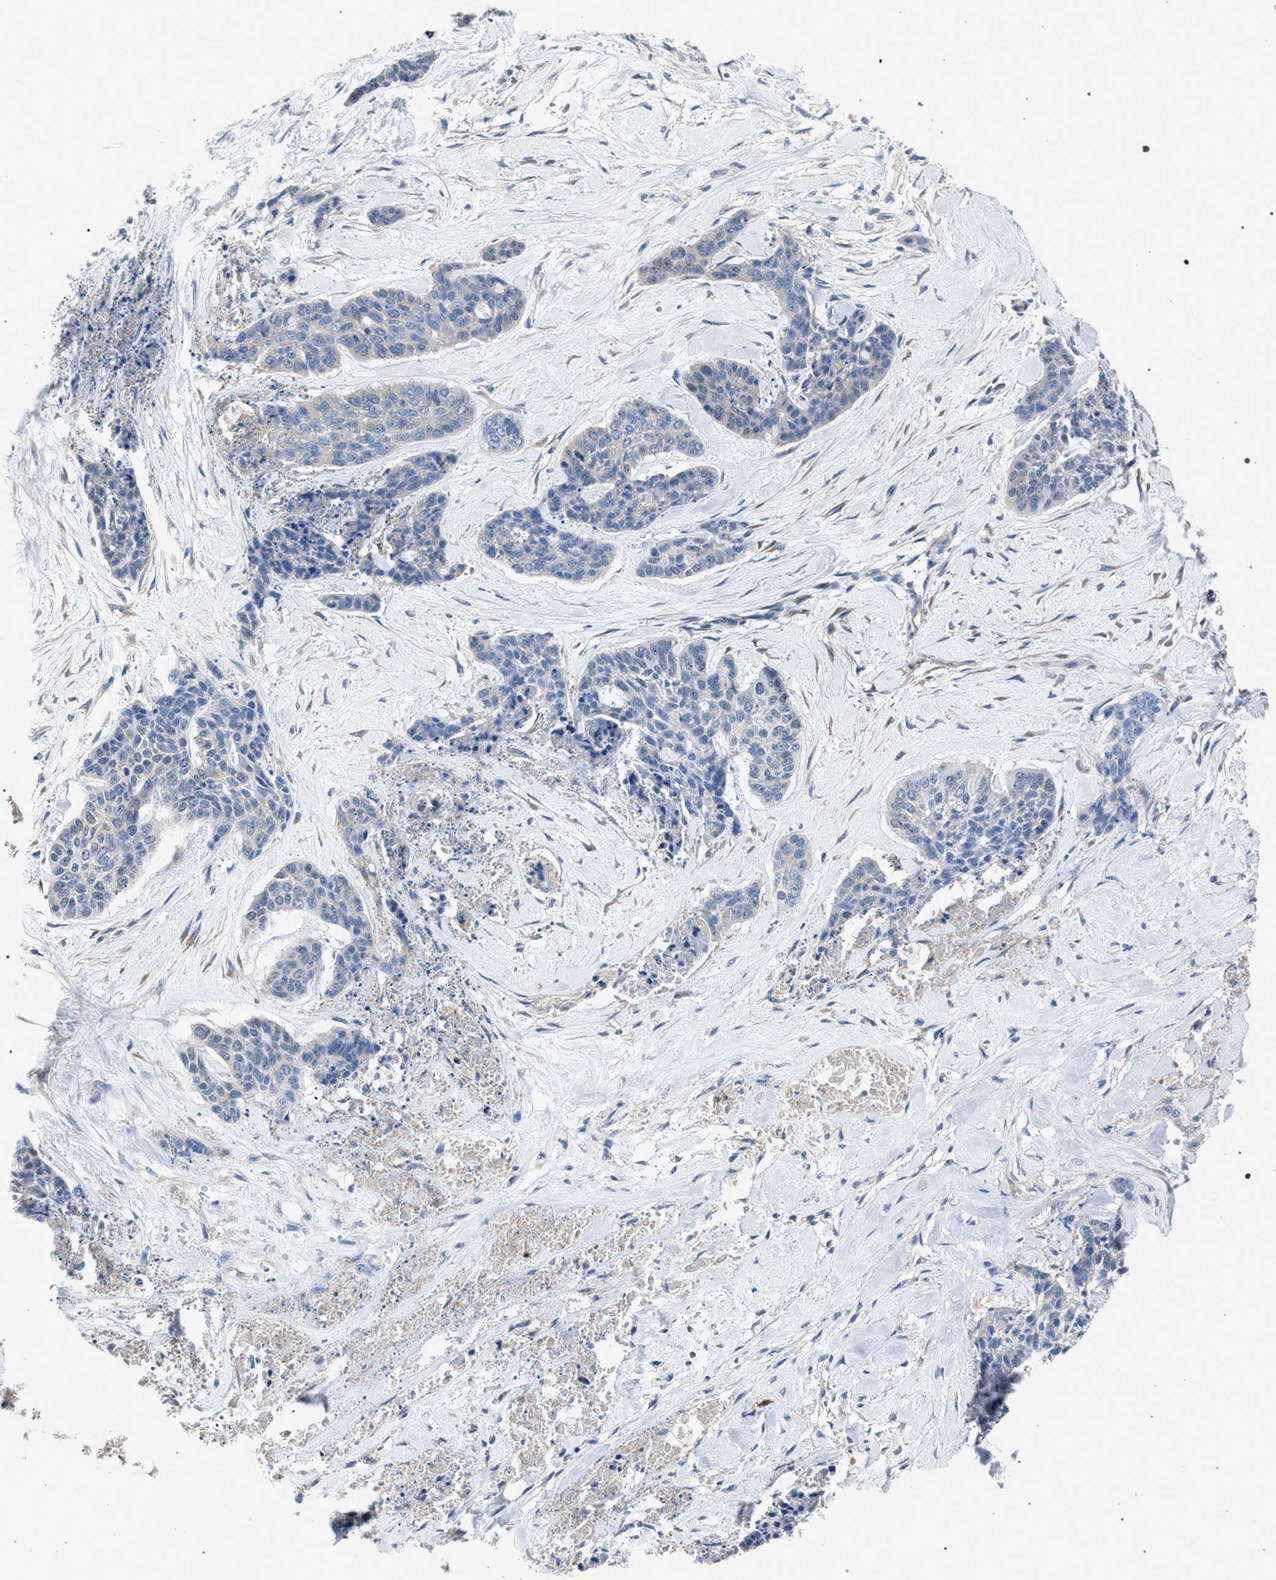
{"staining": {"intensity": "negative", "quantity": "none", "location": "none"}, "tissue": "skin cancer", "cell_type": "Tumor cells", "image_type": "cancer", "snomed": [{"axis": "morphology", "description": "Basal cell carcinoma"}, {"axis": "topography", "description": "Skin"}], "caption": "IHC of skin basal cell carcinoma reveals no positivity in tumor cells.", "gene": "ATP6V0A1", "patient": {"sex": "female", "age": 64}}